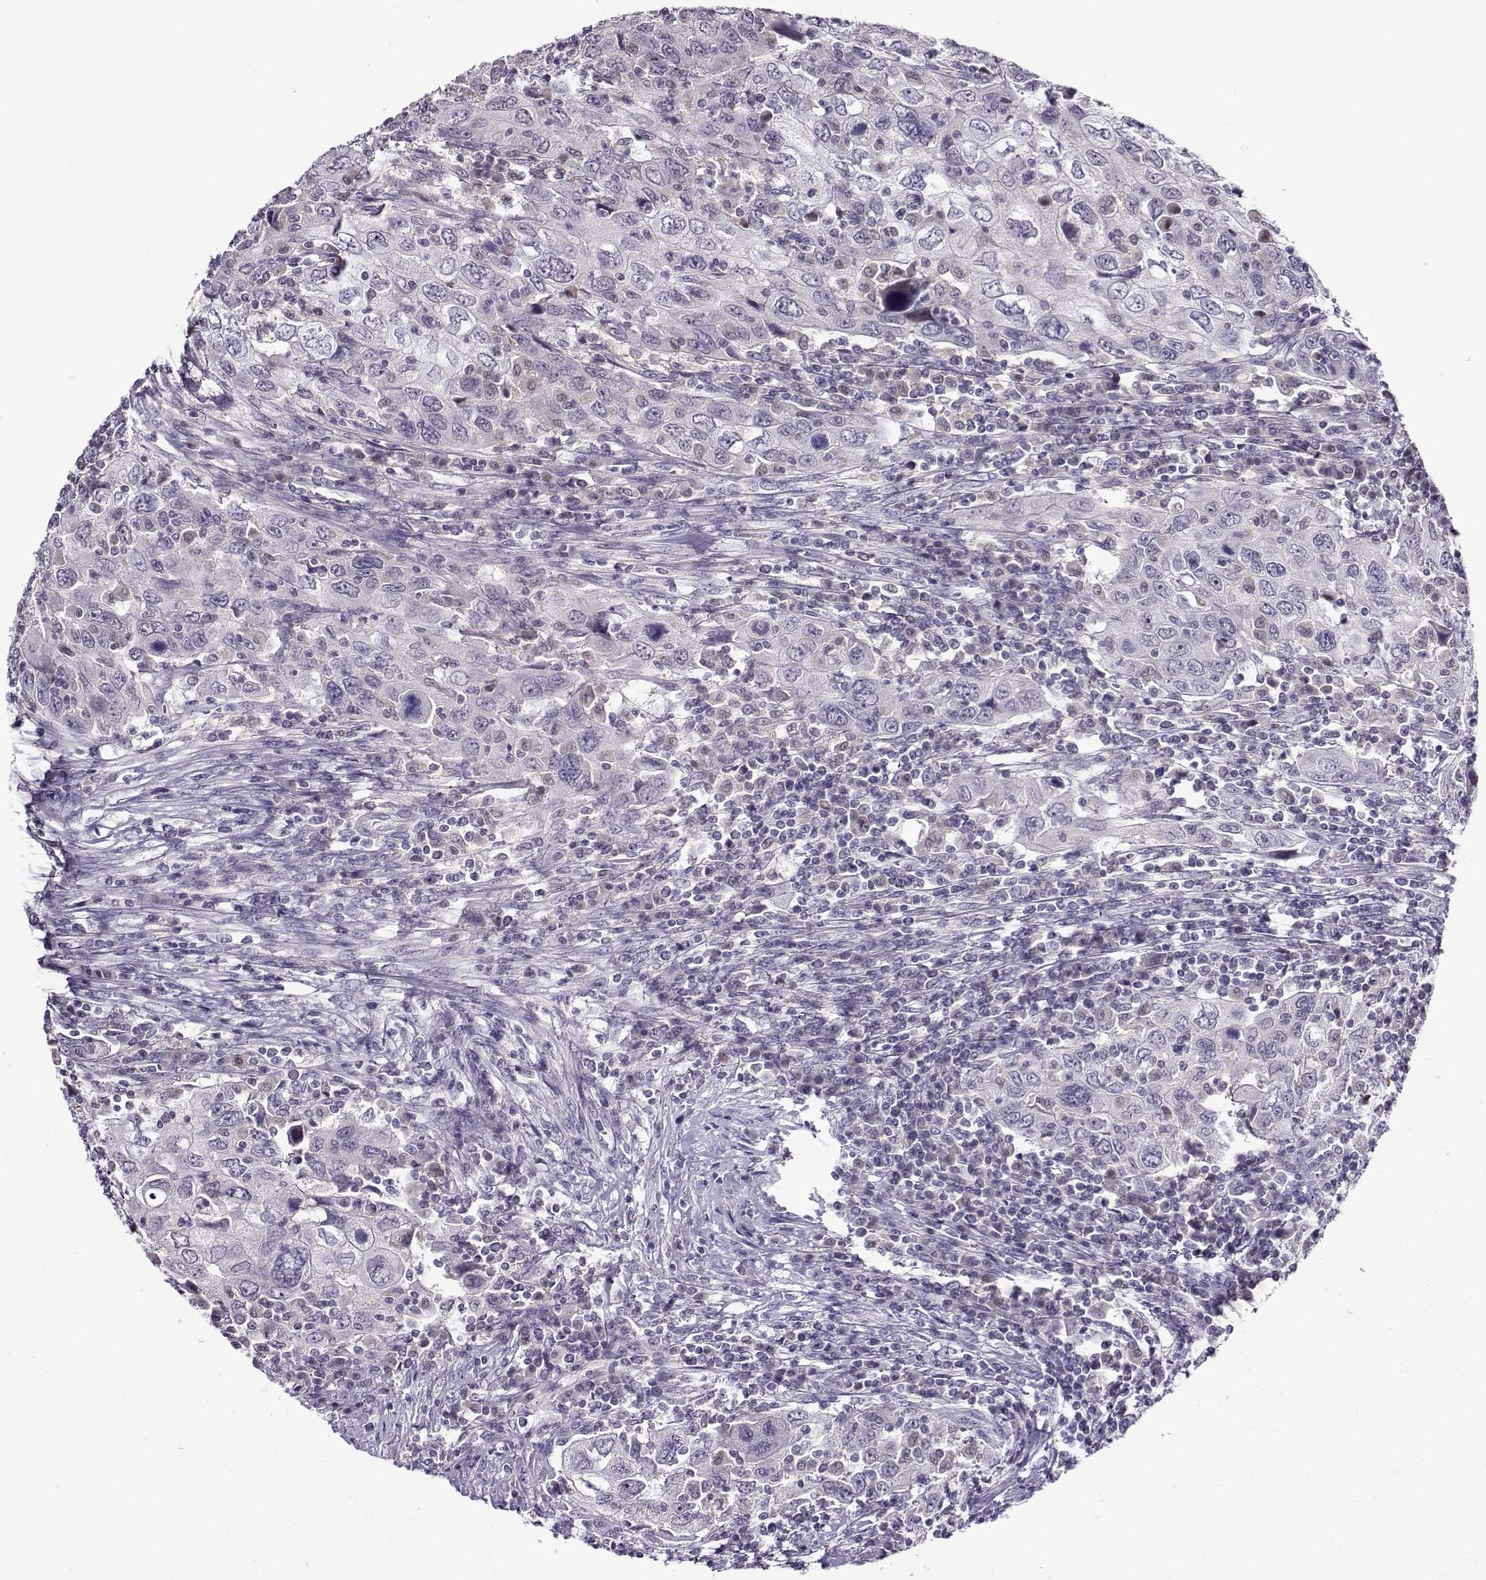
{"staining": {"intensity": "negative", "quantity": "none", "location": "none"}, "tissue": "urothelial cancer", "cell_type": "Tumor cells", "image_type": "cancer", "snomed": [{"axis": "morphology", "description": "Urothelial carcinoma, High grade"}, {"axis": "topography", "description": "Urinary bladder"}], "caption": "Protein analysis of urothelial carcinoma (high-grade) shows no significant expression in tumor cells.", "gene": "FEZF1", "patient": {"sex": "male", "age": 76}}